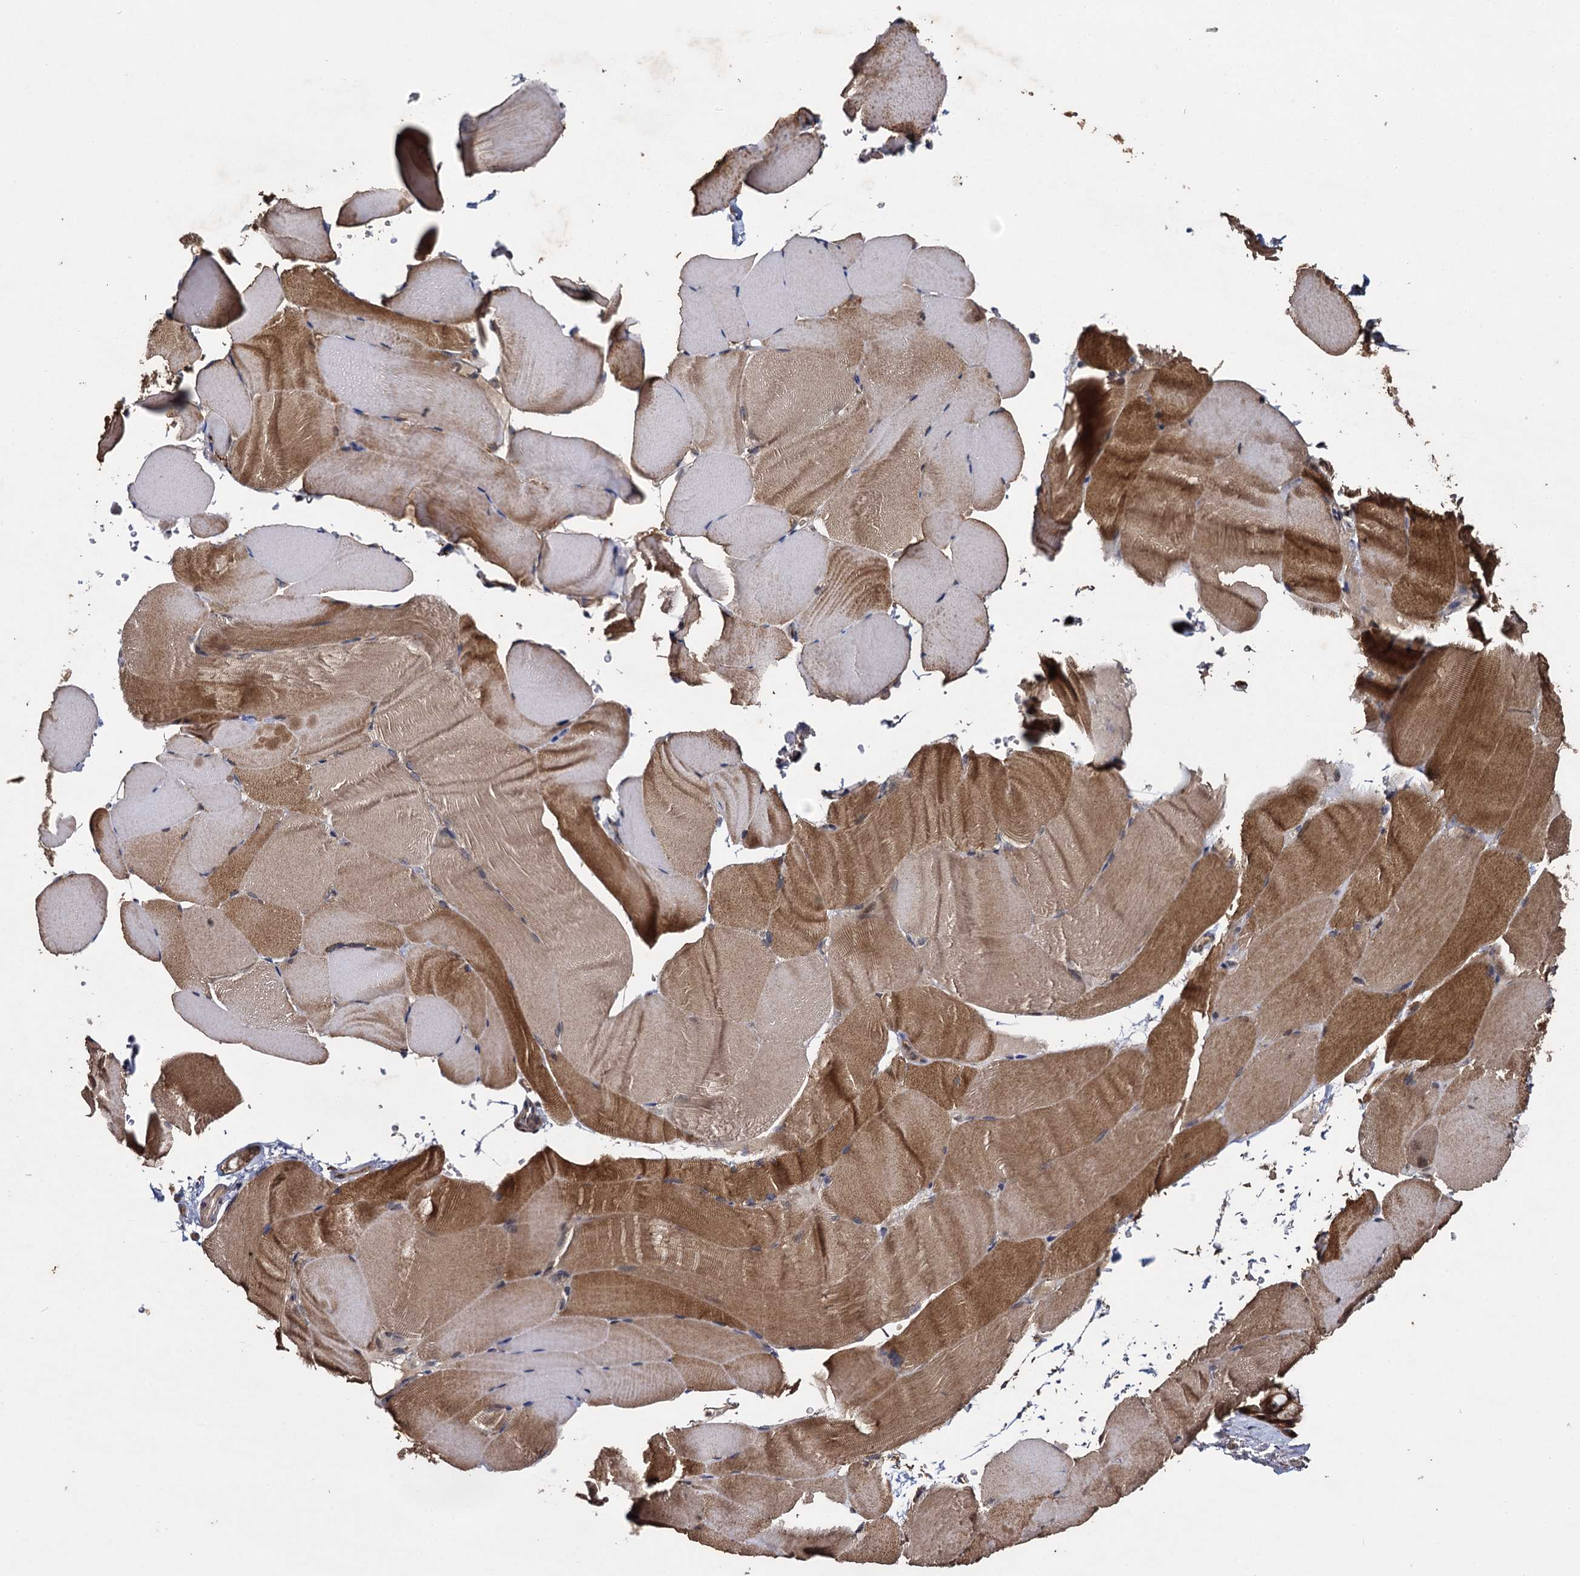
{"staining": {"intensity": "moderate", "quantity": ">75%", "location": "cytoplasmic/membranous"}, "tissue": "skeletal muscle", "cell_type": "Myocytes", "image_type": "normal", "snomed": [{"axis": "morphology", "description": "Normal tissue, NOS"}, {"axis": "topography", "description": "Skeletal muscle"}, {"axis": "topography", "description": "Parathyroid gland"}], "caption": "DAB immunohistochemical staining of unremarkable human skeletal muscle demonstrates moderate cytoplasmic/membranous protein staining in about >75% of myocytes.", "gene": "SLC46A3", "patient": {"sex": "female", "age": 37}}